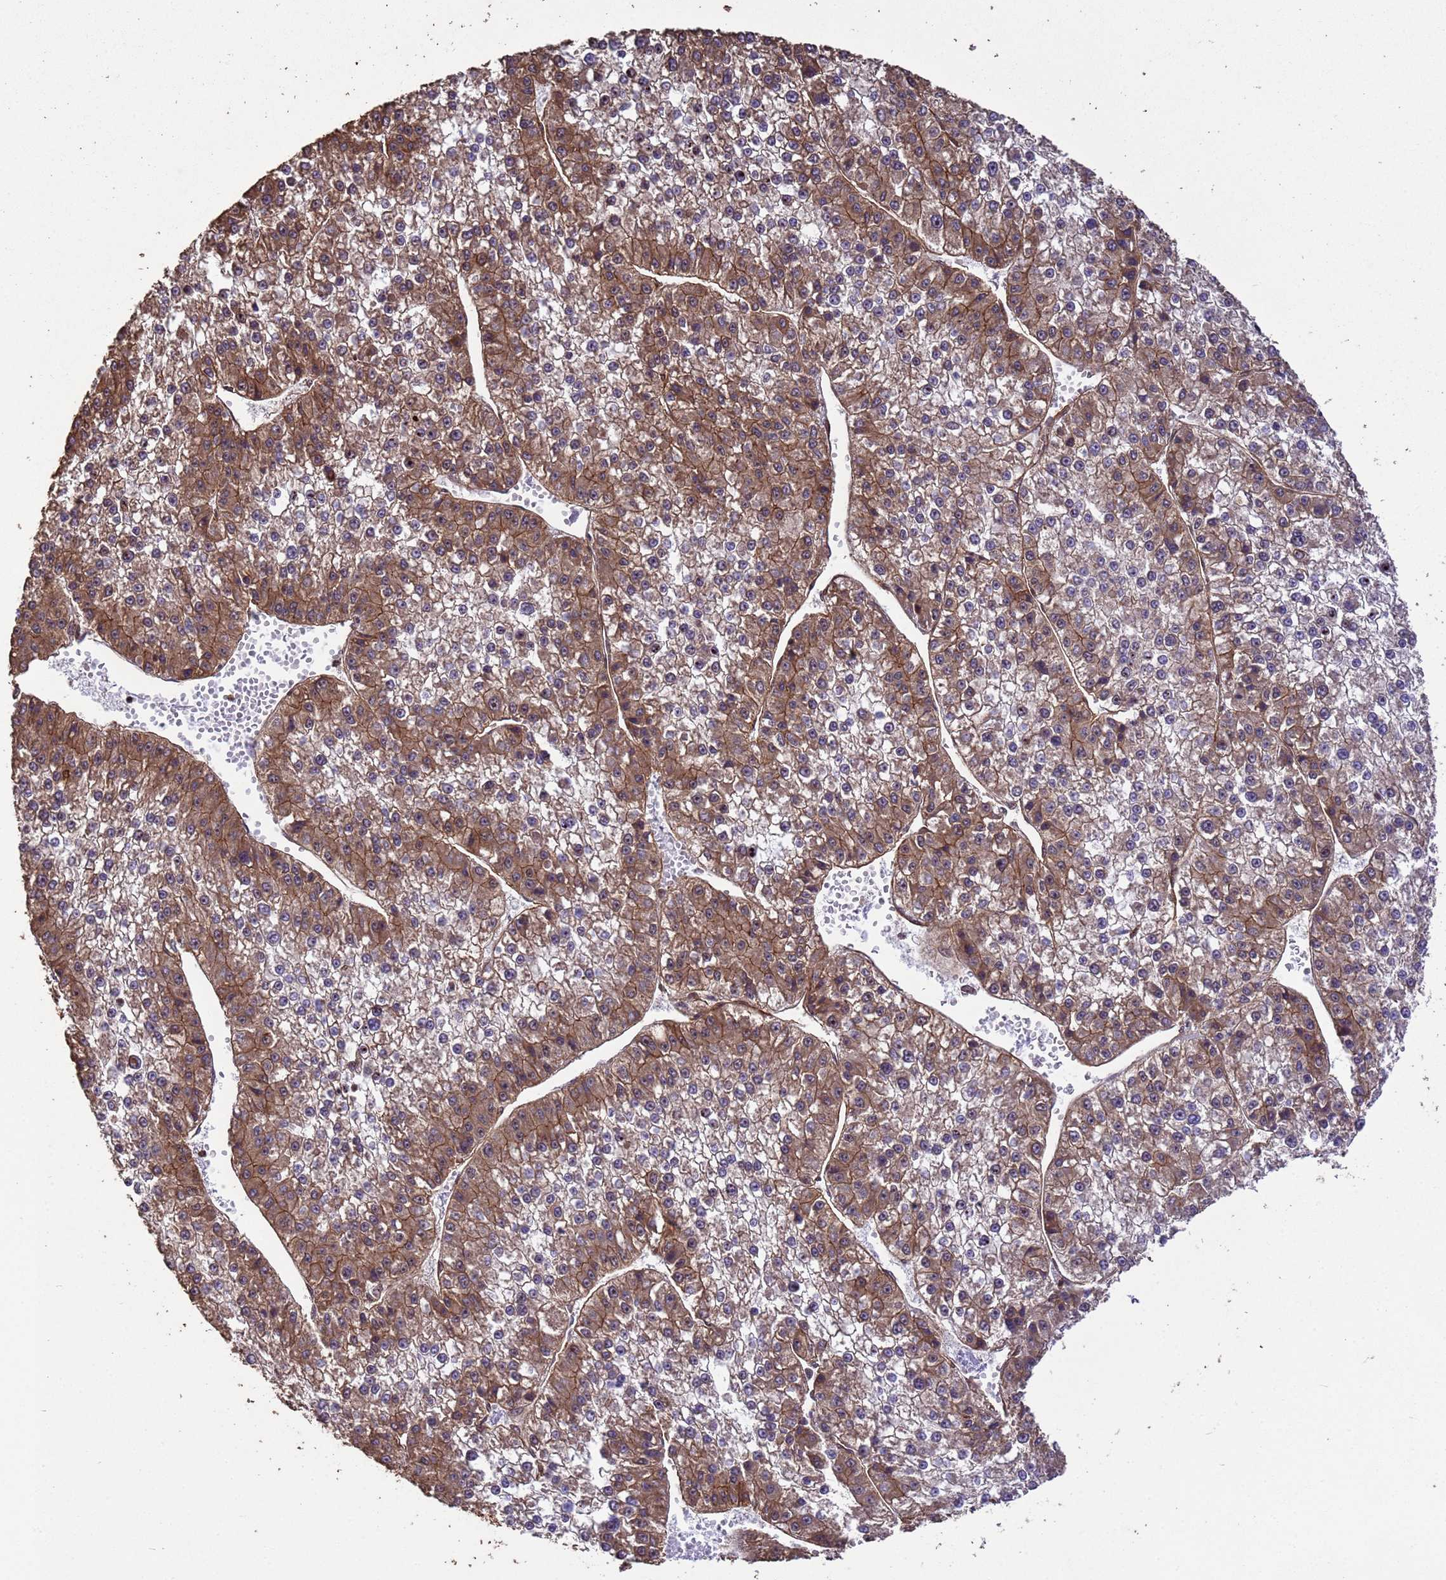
{"staining": {"intensity": "strong", "quantity": ">75%", "location": "cytoplasmic/membranous,nuclear"}, "tissue": "liver cancer", "cell_type": "Tumor cells", "image_type": "cancer", "snomed": [{"axis": "morphology", "description": "Carcinoma, Hepatocellular, NOS"}, {"axis": "topography", "description": "Liver"}], "caption": "High-magnification brightfield microscopy of hepatocellular carcinoma (liver) stained with DAB (3,3'-diaminobenzidine) (brown) and counterstained with hematoxylin (blue). tumor cells exhibit strong cytoplasmic/membranous and nuclear positivity is appreciated in approximately>75% of cells.", "gene": "SYF2", "patient": {"sex": "female", "age": 73}}